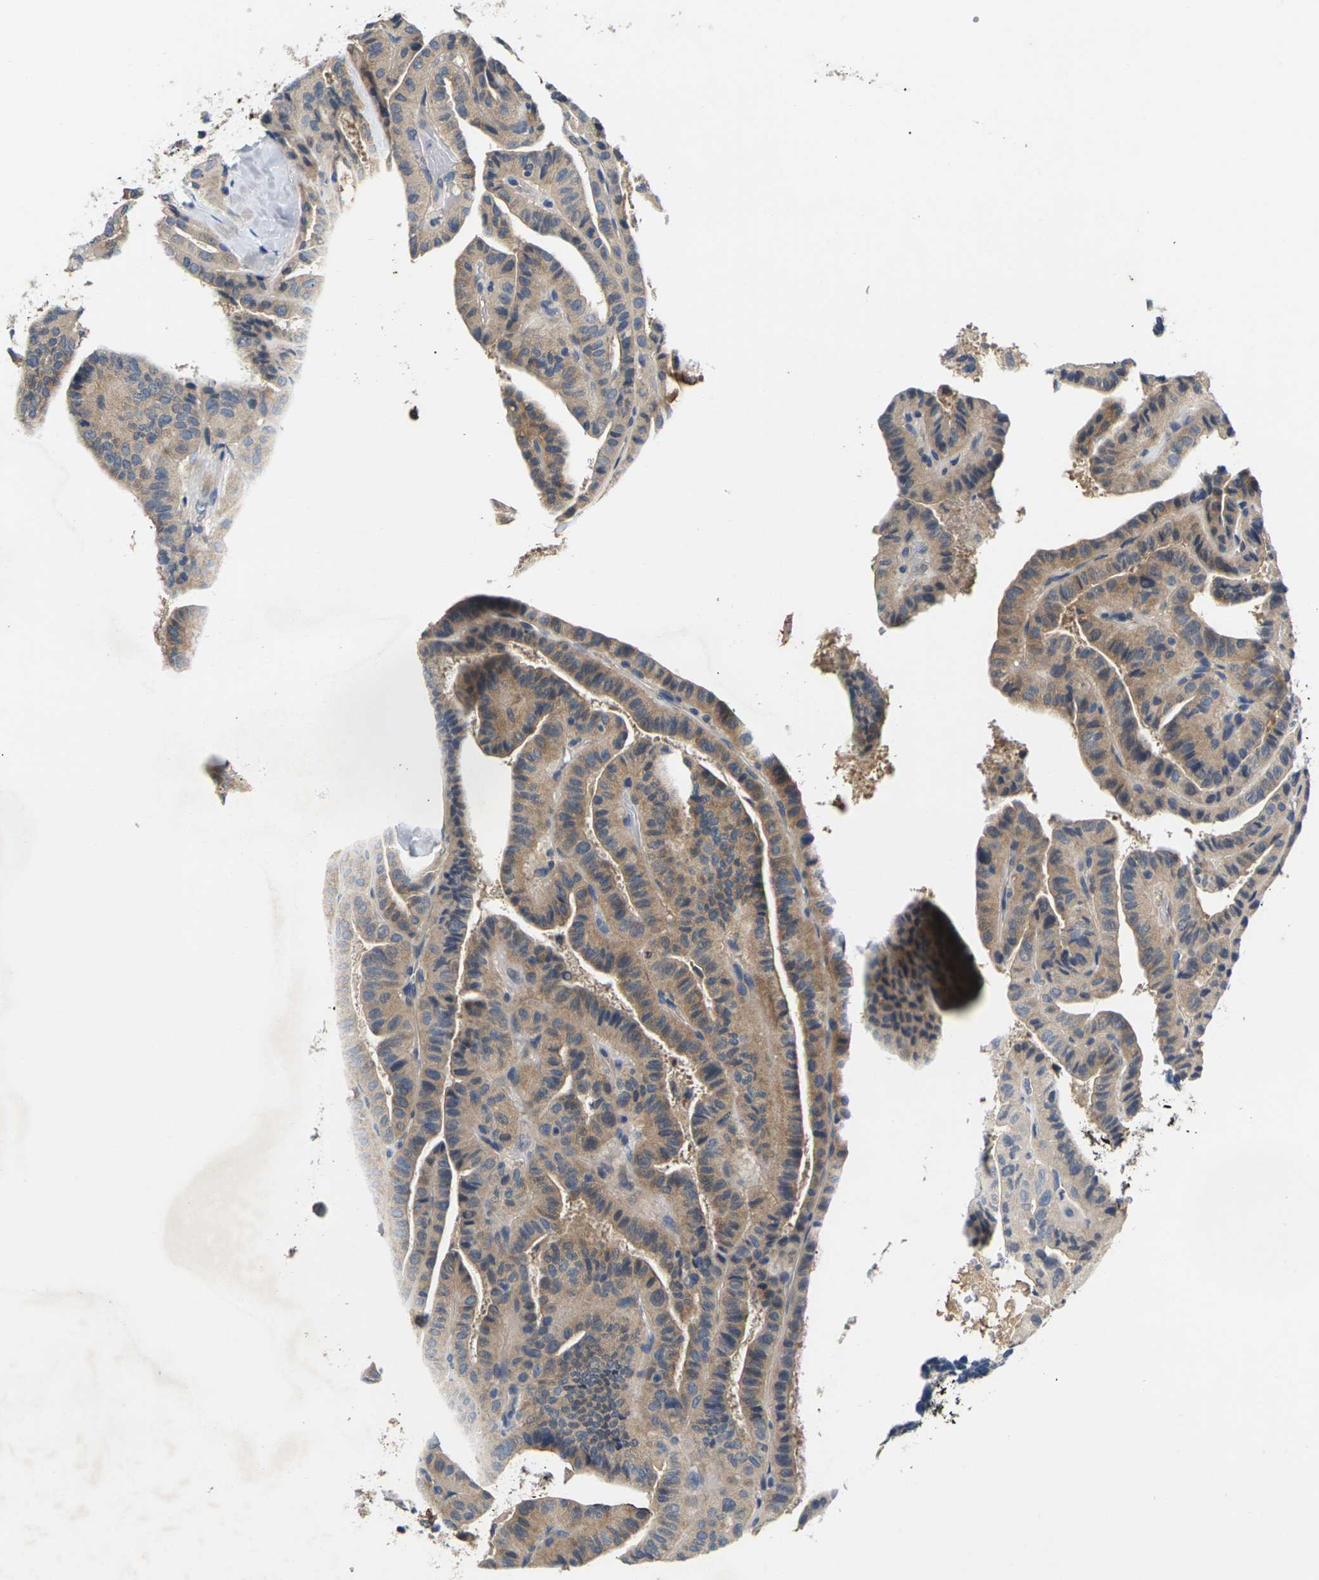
{"staining": {"intensity": "weak", "quantity": ">75%", "location": "cytoplasmic/membranous"}, "tissue": "thyroid cancer", "cell_type": "Tumor cells", "image_type": "cancer", "snomed": [{"axis": "morphology", "description": "Papillary adenocarcinoma, NOS"}, {"axis": "topography", "description": "Thyroid gland"}], "caption": "Thyroid papillary adenocarcinoma was stained to show a protein in brown. There is low levels of weak cytoplasmic/membranous expression in about >75% of tumor cells.", "gene": "SLC2A2", "patient": {"sex": "male", "age": 77}}